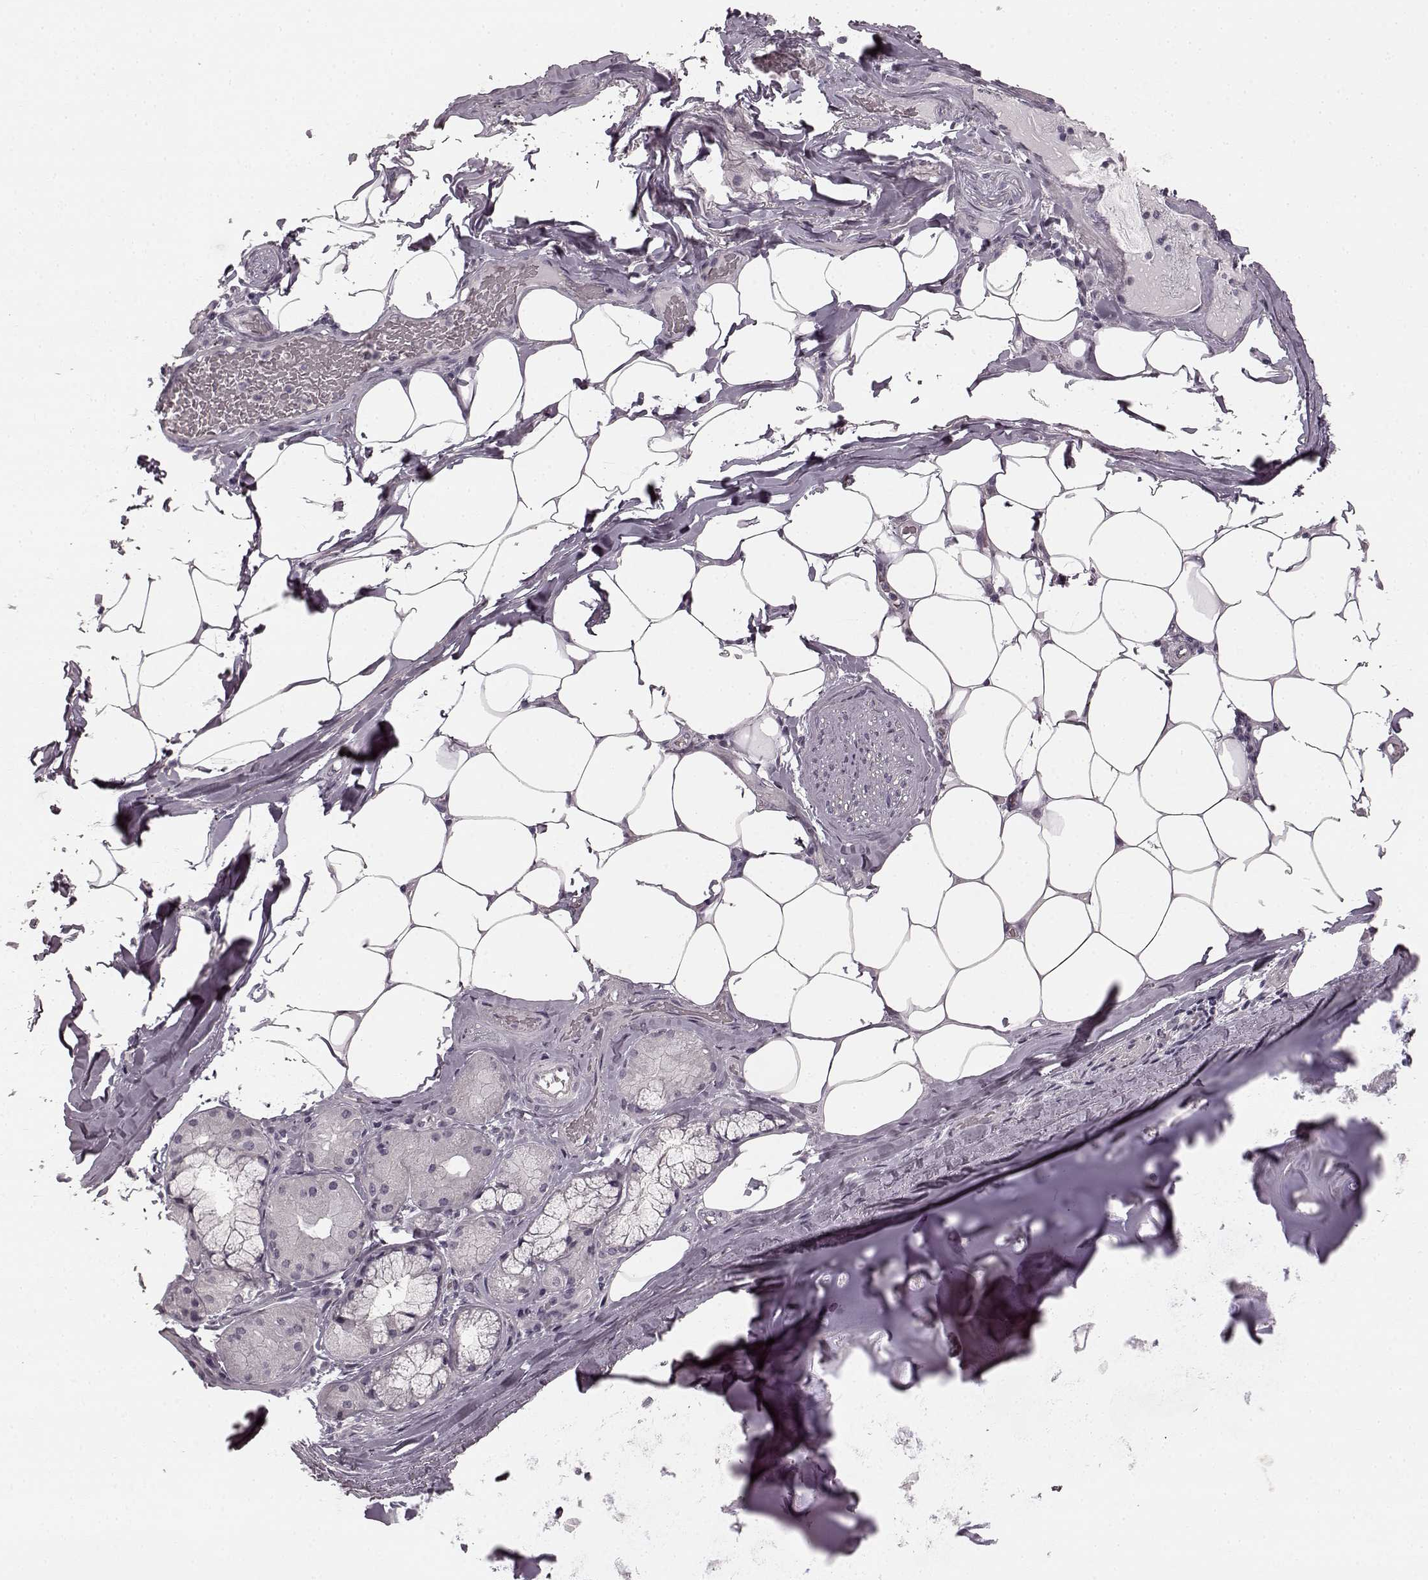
{"staining": {"intensity": "negative", "quantity": "none", "location": "none"}, "tissue": "adipose tissue", "cell_type": "Adipocytes", "image_type": "normal", "snomed": [{"axis": "morphology", "description": "Normal tissue, NOS"}, {"axis": "topography", "description": "Bronchus"}, {"axis": "topography", "description": "Lung"}], "caption": "IHC histopathology image of normal human adipose tissue stained for a protein (brown), which shows no staining in adipocytes.", "gene": "PRKCE", "patient": {"sex": "female", "age": 57}}